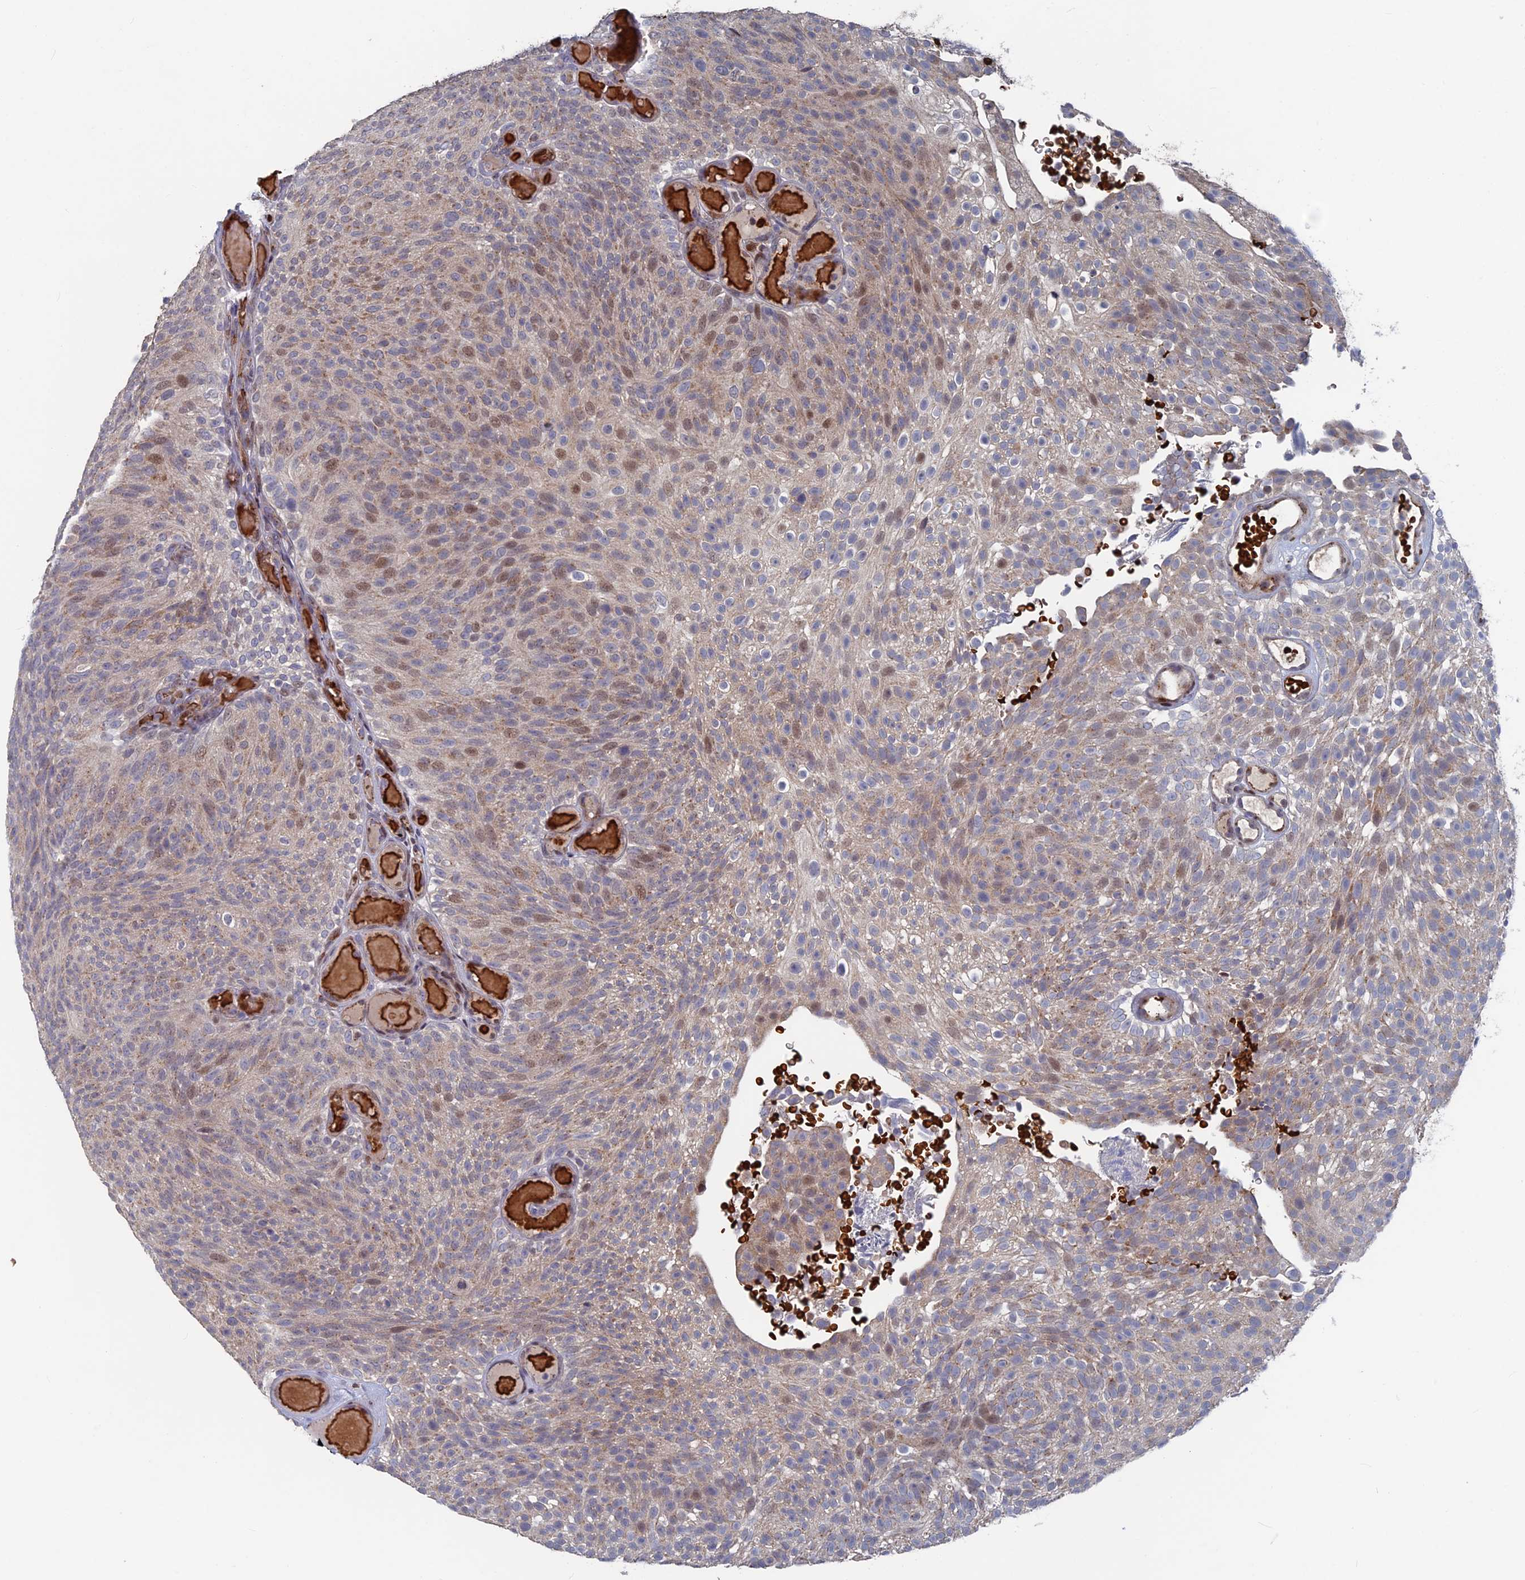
{"staining": {"intensity": "moderate", "quantity": "25%-75%", "location": "cytoplasmic/membranous,nuclear"}, "tissue": "urothelial cancer", "cell_type": "Tumor cells", "image_type": "cancer", "snomed": [{"axis": "morphology", "description": "Urothelial carcinoma, Low grade"}, {"axis": "topography", "description": "Urinary bladder"}], "caption": "Urothelial cancer stained with immunohistochemistry (IHC) displays moderate cytoplasmic/membranous and nuclear positivity in about 25%-75% of tumor cells.", "gene": "SH3D21", "patient": {"sex": "male", "age": 78}}